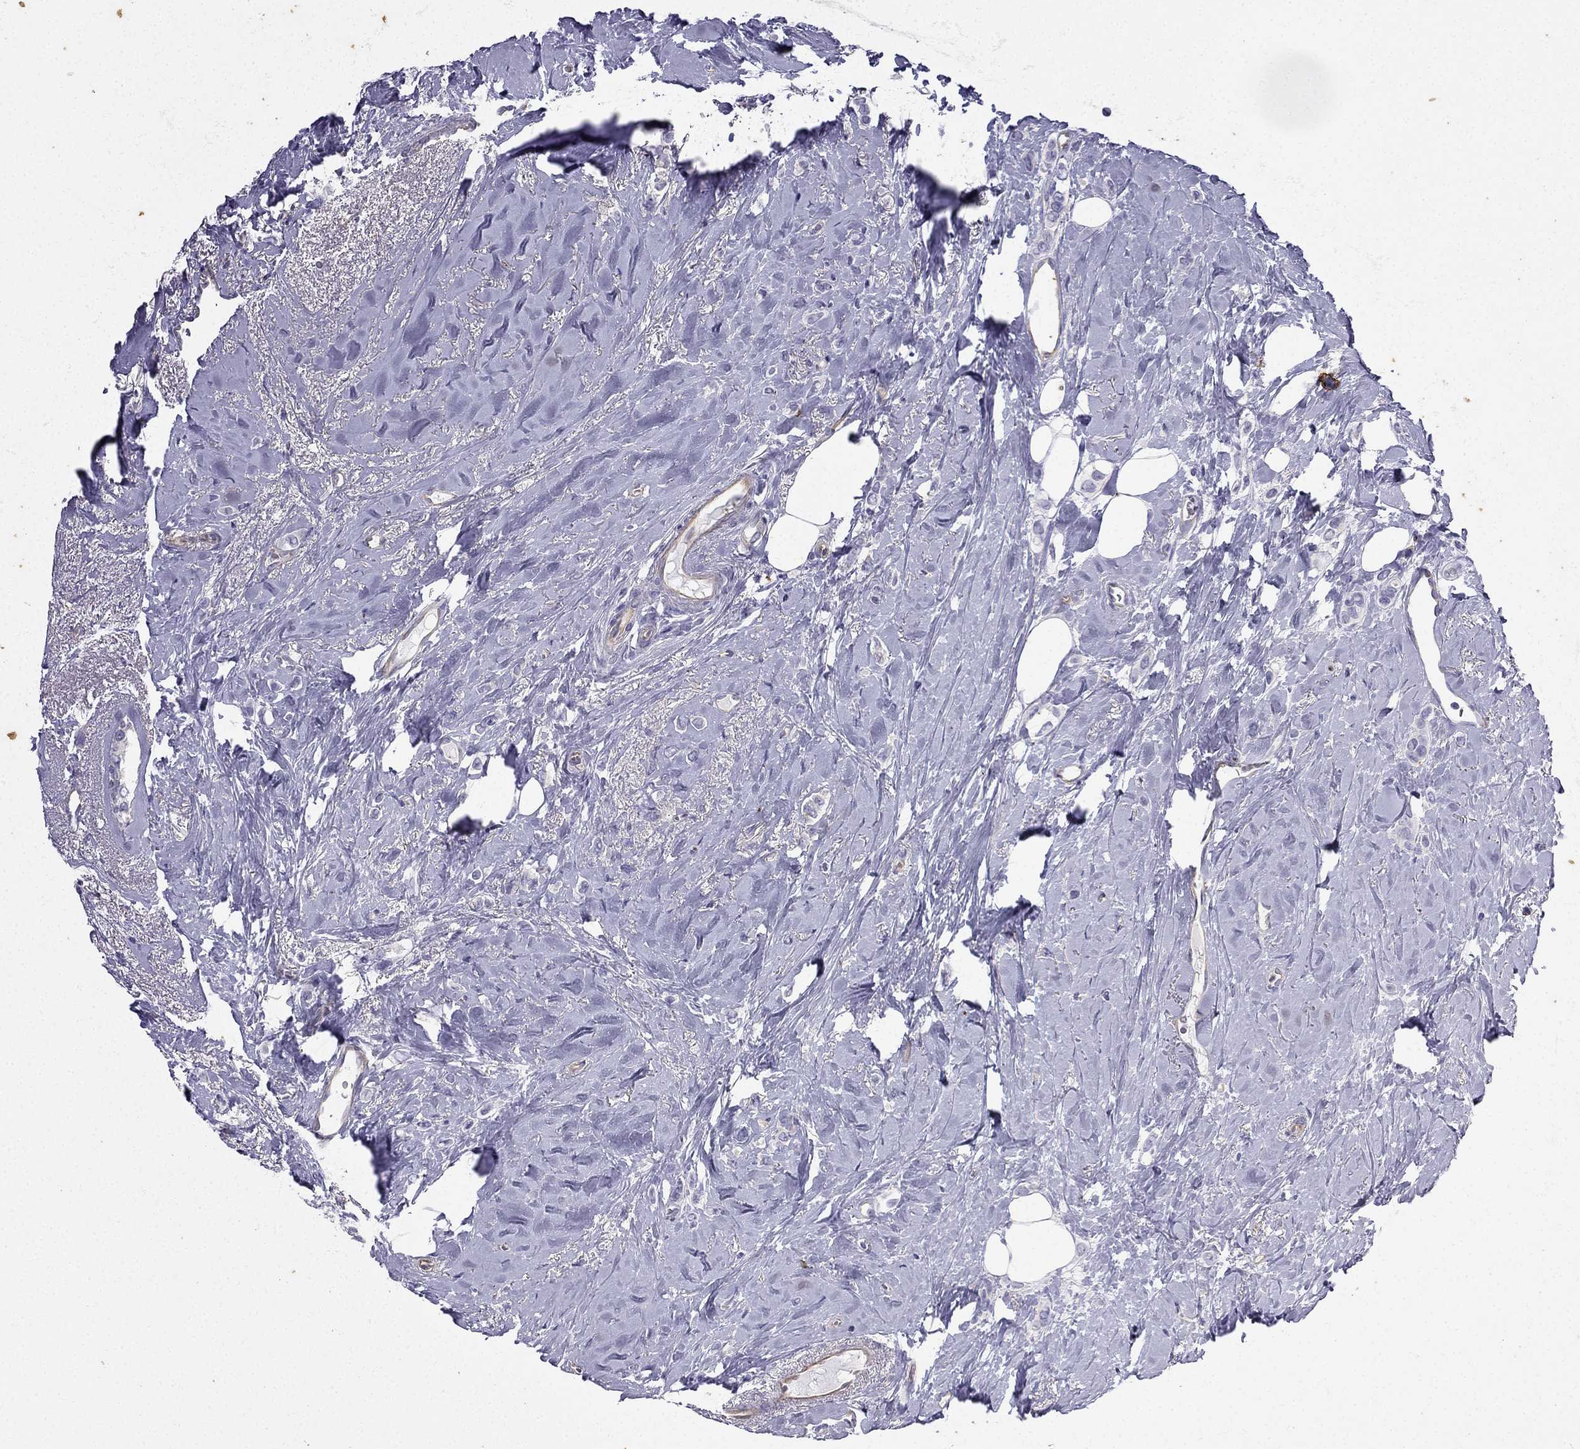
{"staining": {"intensity": "negative", "quantity": "none", "location": "none"}, "tissue": "breast cancer", "cell_type": "Tumor cells", "image_type": "cancer", "snomed": [{"axis": "morphology", "description": "Lobular carcinoma"}, {"axis": "topography", "description": "Breast"}], "caption": "Lobular carcinoma (breast) stained for a protein using IHC exhibits no positivity tumor cells.", "gene": "GJA8", "patient": {"sex": "female", "age": 66}}